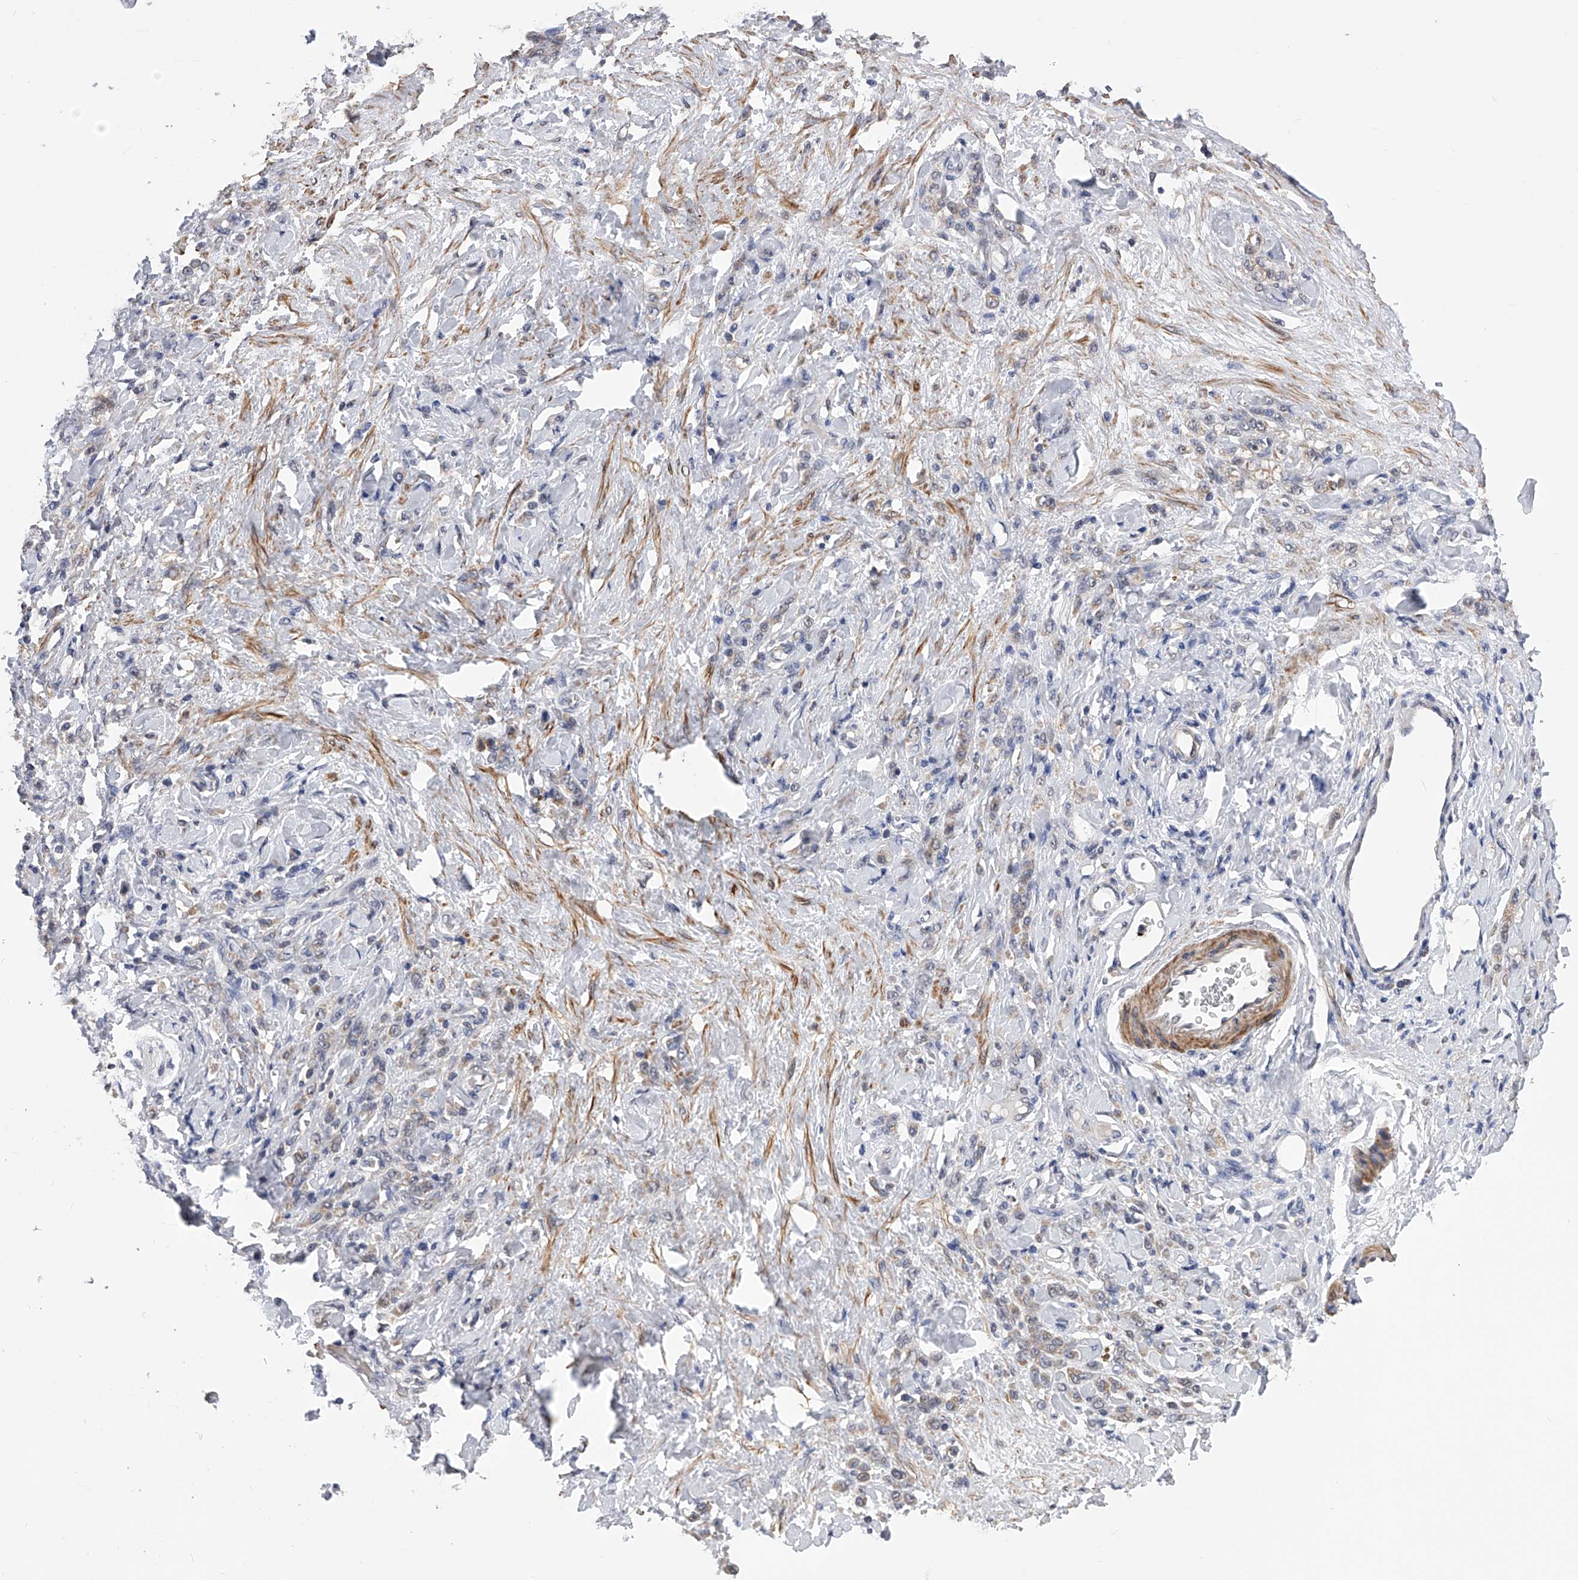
{"staining": {"intensity": "weak", "quantity": "<25%", "location": "cytoplasmic/membranous"}, "tissue": "stomach cancer", "cell_type": "Tumor cells", "image_type": "cancer", "snomed": [{"axis": "morphology", "description": "Normal tissue, NOS"}, {"axis": "morphology", "description": "Adenocarcinoma, NOS"}, {"axis": "topography", "description": "Stomach"}], "caption": "Immunohistochemical staining of human stomach cancer (adenocarcinoma) displays no significant expression in tumor cells.", "gene": "SPOCK1", "patient": {"sex": "male", "age": 82}}